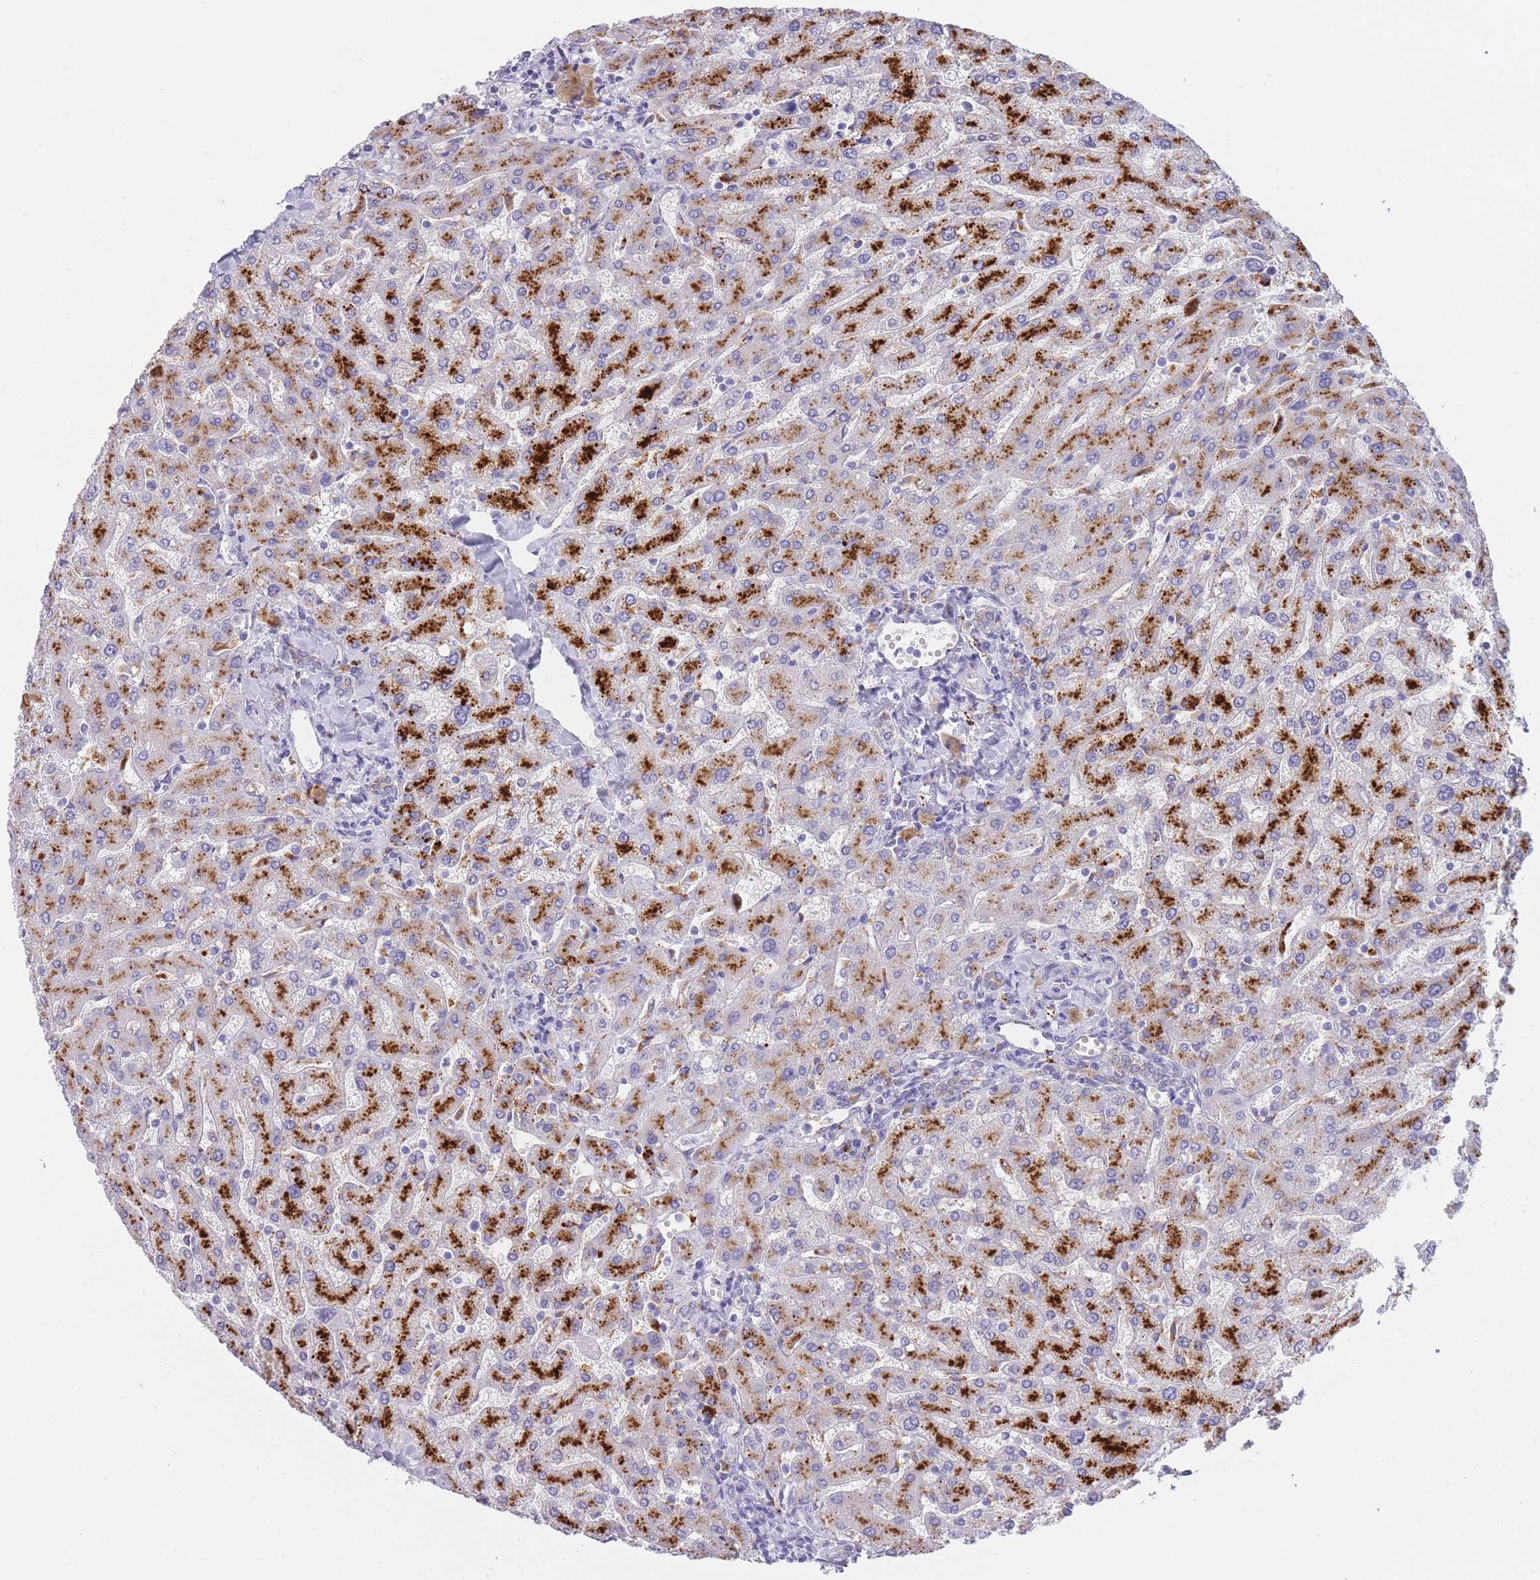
{"staining": {"intensity": "negative", "quantity": "none", "location": "none"}, "tissue": "liver", "cell_type": "Cholangiocytes", "image_type": "normal", "snomed": [{"axis": "morphology", "description": "Normal tissue, NOS"}, {"axis": "topography", "description": "Liver"}], "caption": "This is a image of IHC staining of normal liver, which shows no positivity in cholangiocytes.", "gene": "GAA", "patient": {"sex": "male", "age": 55}}